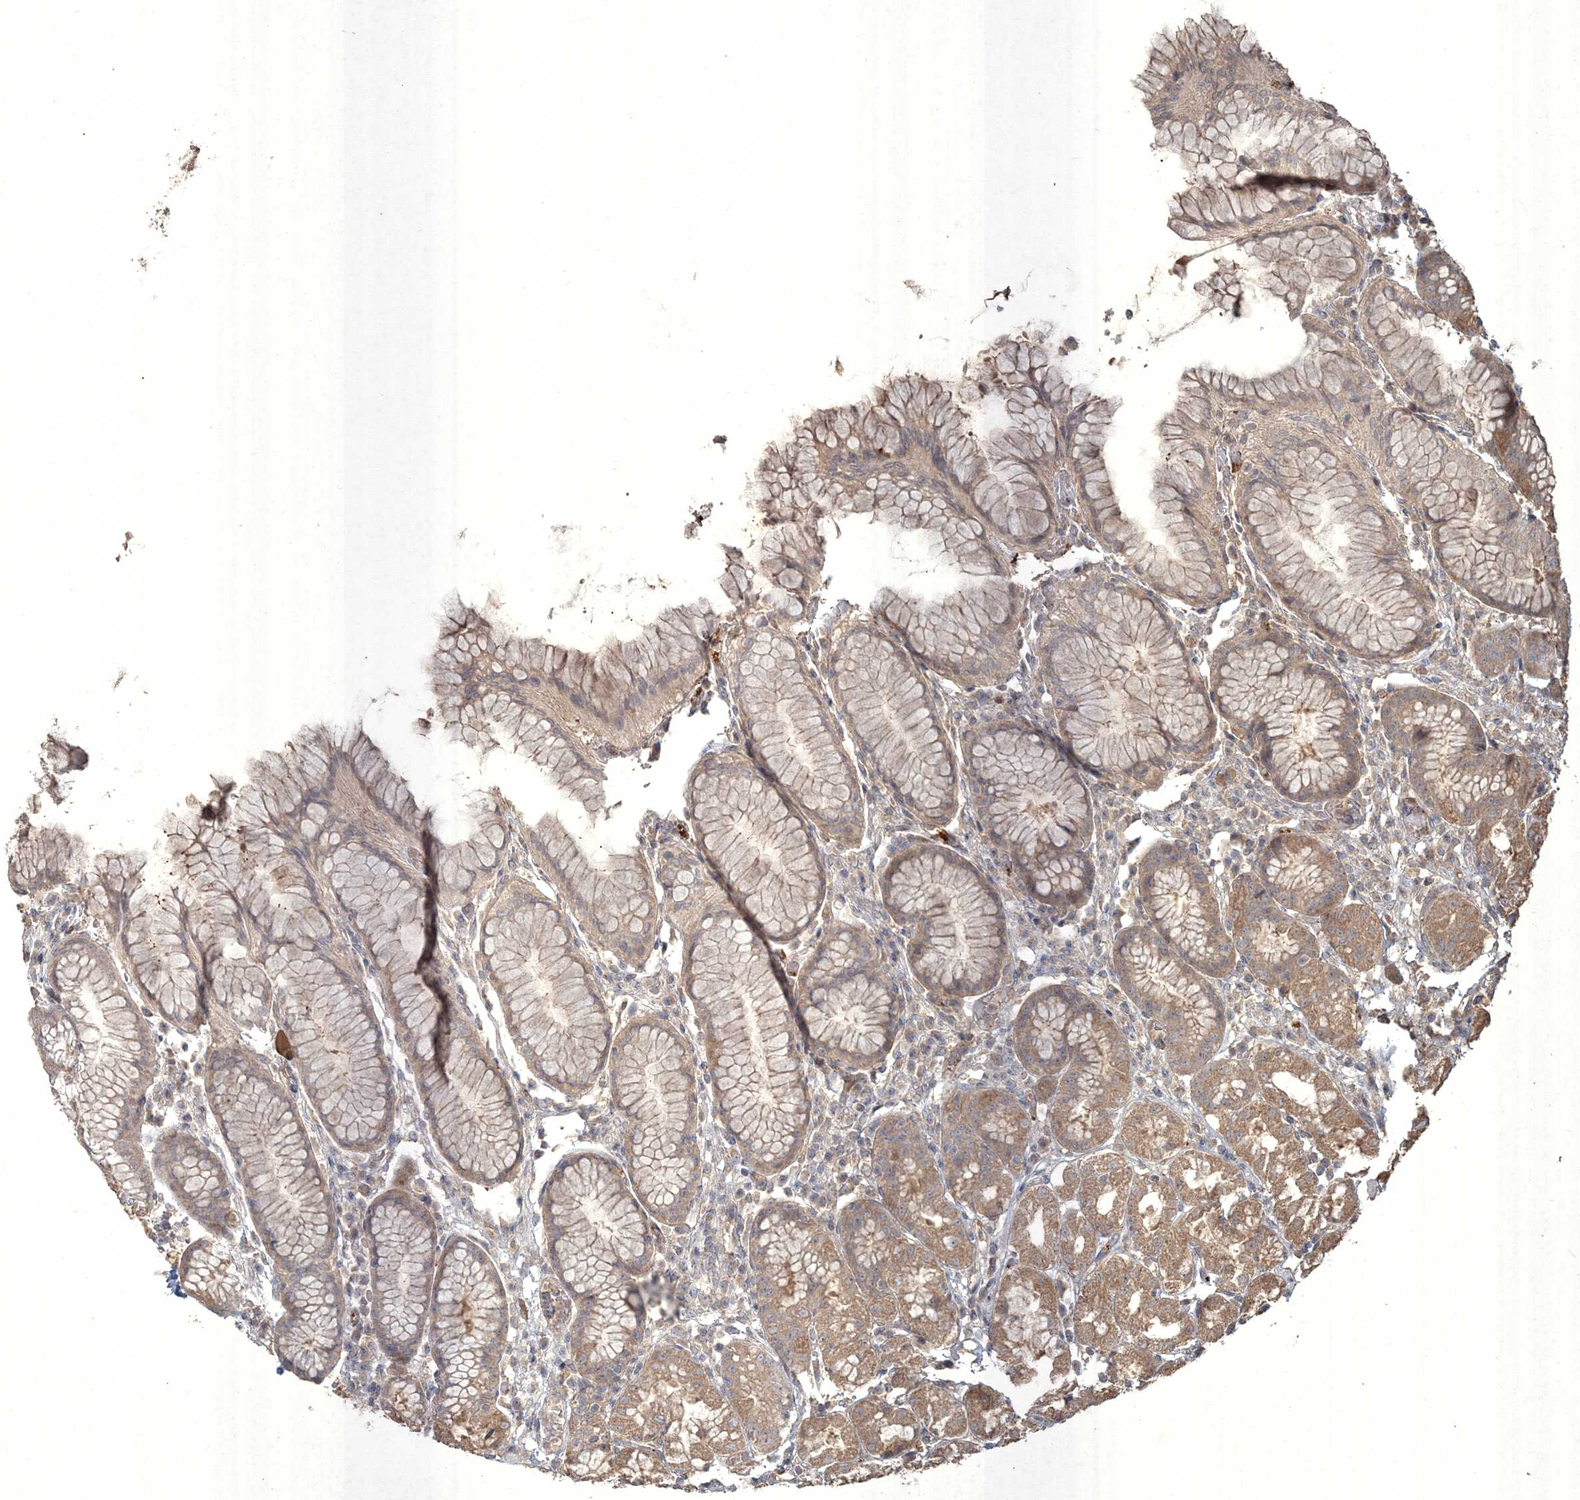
{"staining": {"intensity": "moderate", "quantity": "25%-75%", "location": "cytoplasmic/membranous"}, "tissue": "stomach", "cell_type": "Glandular cells", "image_type": "normal", "snomed": [{"axis": "morphology", "description": "Normal tissue, NOS"}, {"axis": "topography", "description": "Stomach, lower"}], "caption": "Immunohistochemistry image of unremarkable stomach: stomach stained using IHC shows medium levels of moderate protein expression localized specifically in the cytoplasmic/membranous of glandular cells, appearing as a cytoplasmic/membranous brown color.", "gene": "SPRY1", "patient": {"sex": "female", "age": 56}}